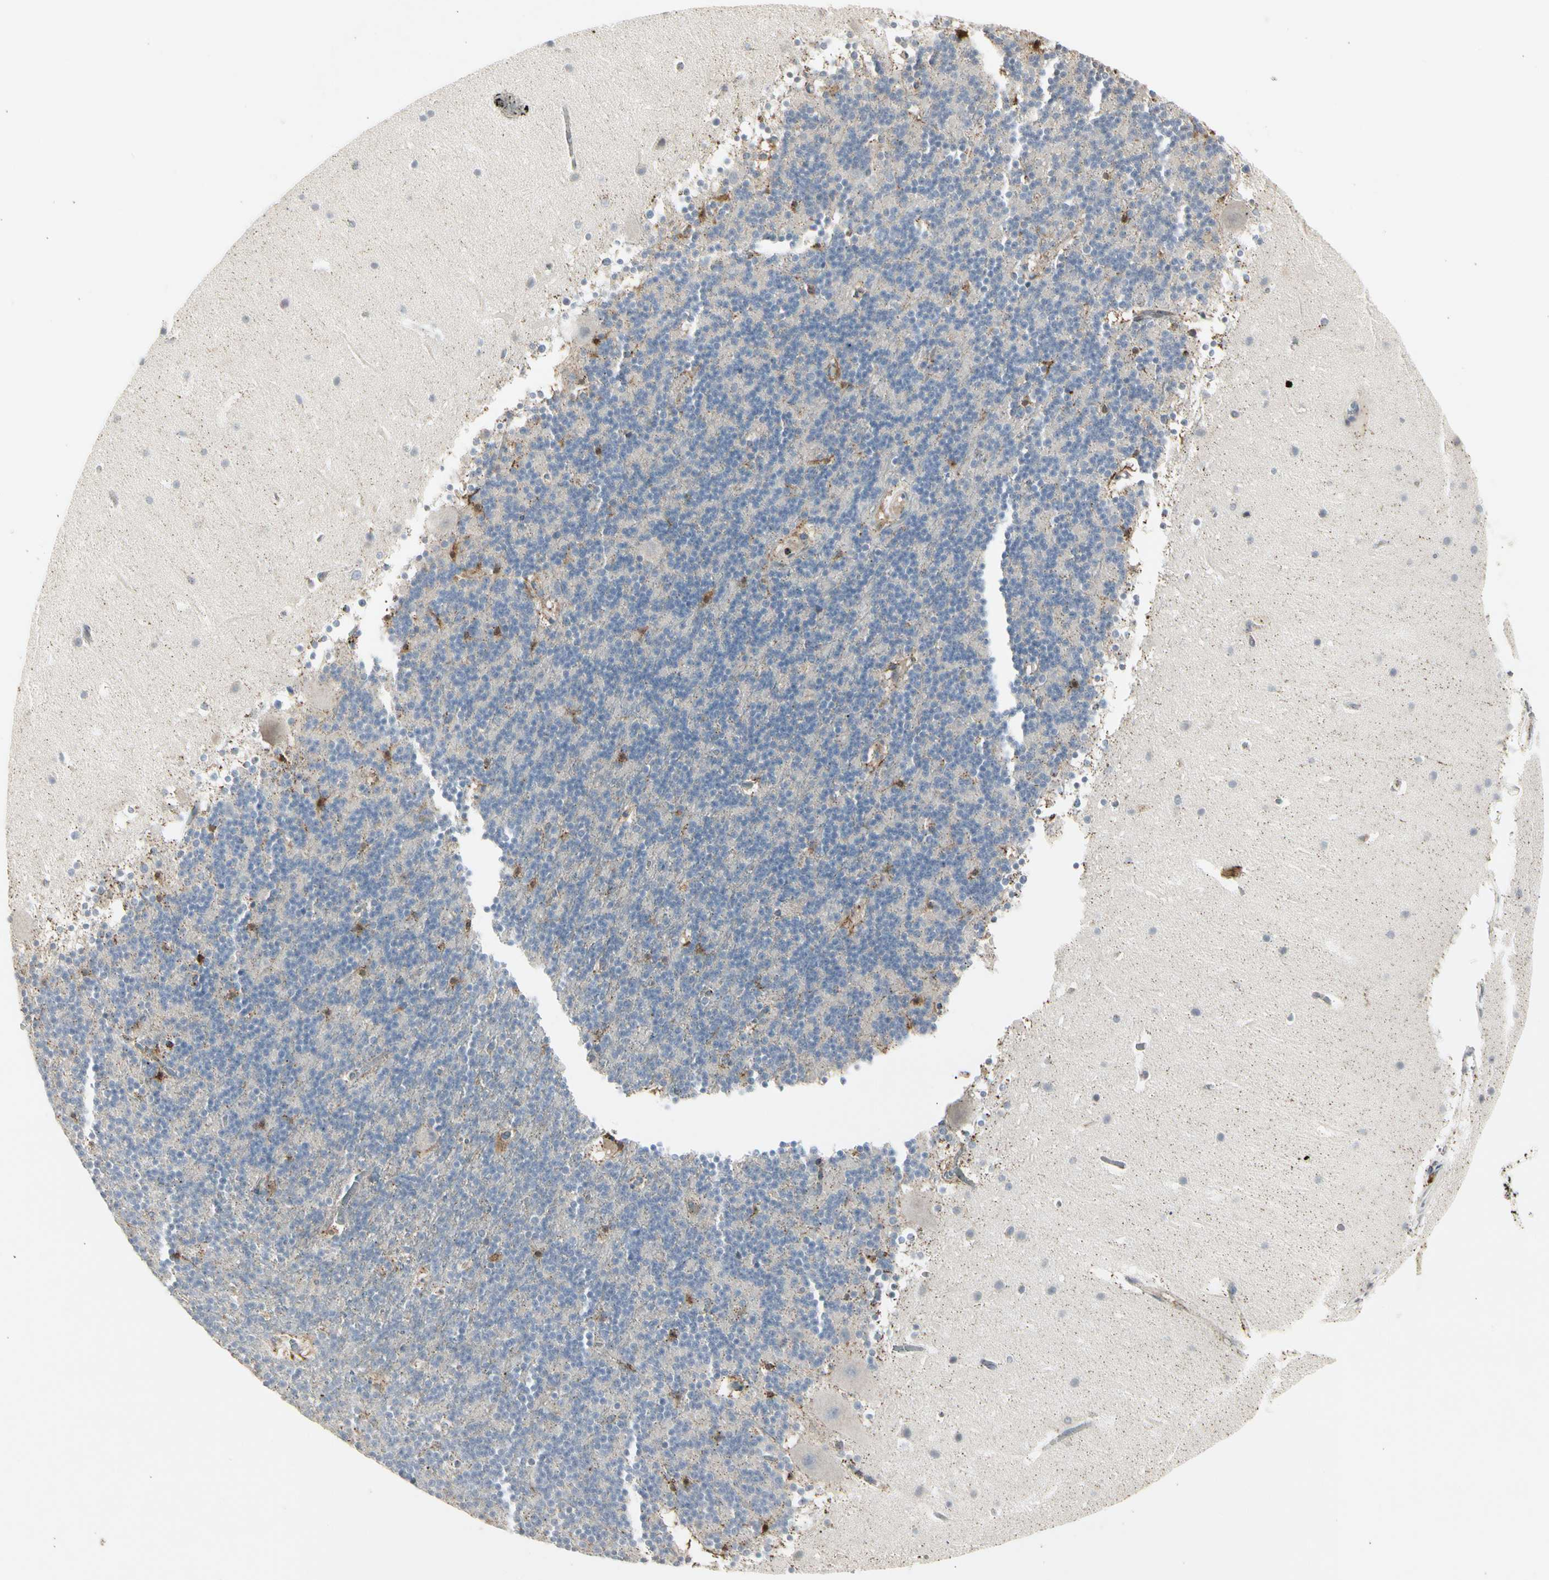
{"staining": {"intensity": "moderate", "quantity": "<25%", "location": "cytoplasmic/membranous"}, "tissue": "cerebellum", "cell_type": "Cells in granular layer", "image_type": "normal", "snomed": [{"axis": "morphology", "description": "Normal tissue, NOS"}, {"axis": "topography", "description": "Cerebellum"}], "caption": "IHC histopathology image of benign cerebellum: cerebellum stained using immunohistochemistry (IHC) exhibits low levels of moderate protein expression localized specifically in the cytoplasmic/membranous of cells in granular layer, appearing as a cytoplasmic/membranous brown color.", "gene": "TMEM176A", "patient": {"sex": "male", "age": 45}}